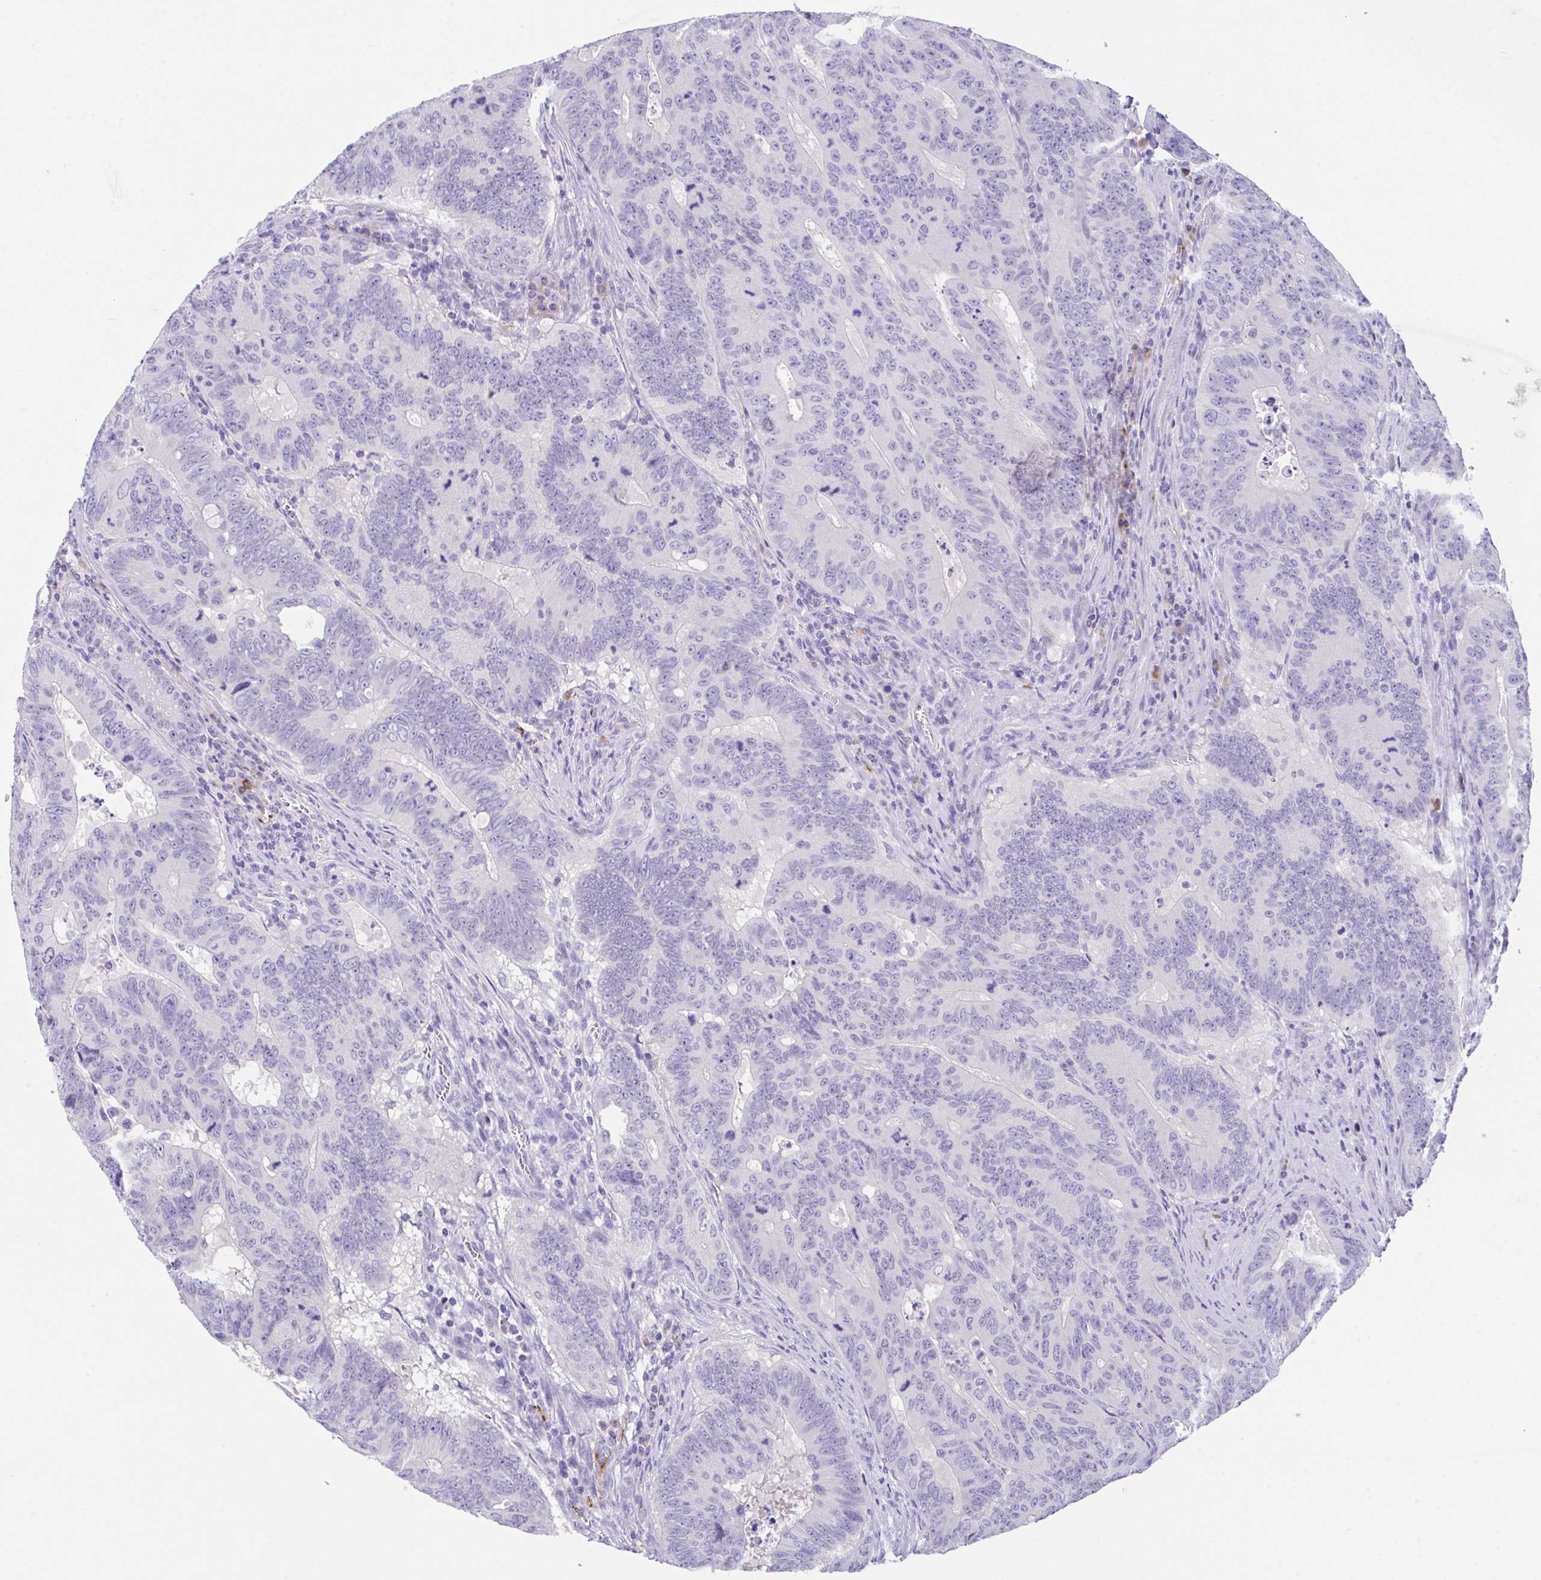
{"staining": {"intensity": "negative", "quantity": "none", "location": "none"}, "tissue": "colorectal cancer", "cell_type": "Tumor cells", "image_type": "cancer", "snomed": [{"axis": "morphology", "description": "Adenocarcinoma, NOS"}, {"axis": "topography", "description": "Colon"}], "caption": "Micrograph shows no protein staining in tumor cells of colorectal cancer (adenocarcinoma) tissue.", "gene": "HACD4", "patient": {"sex": "male", "age": 62}}